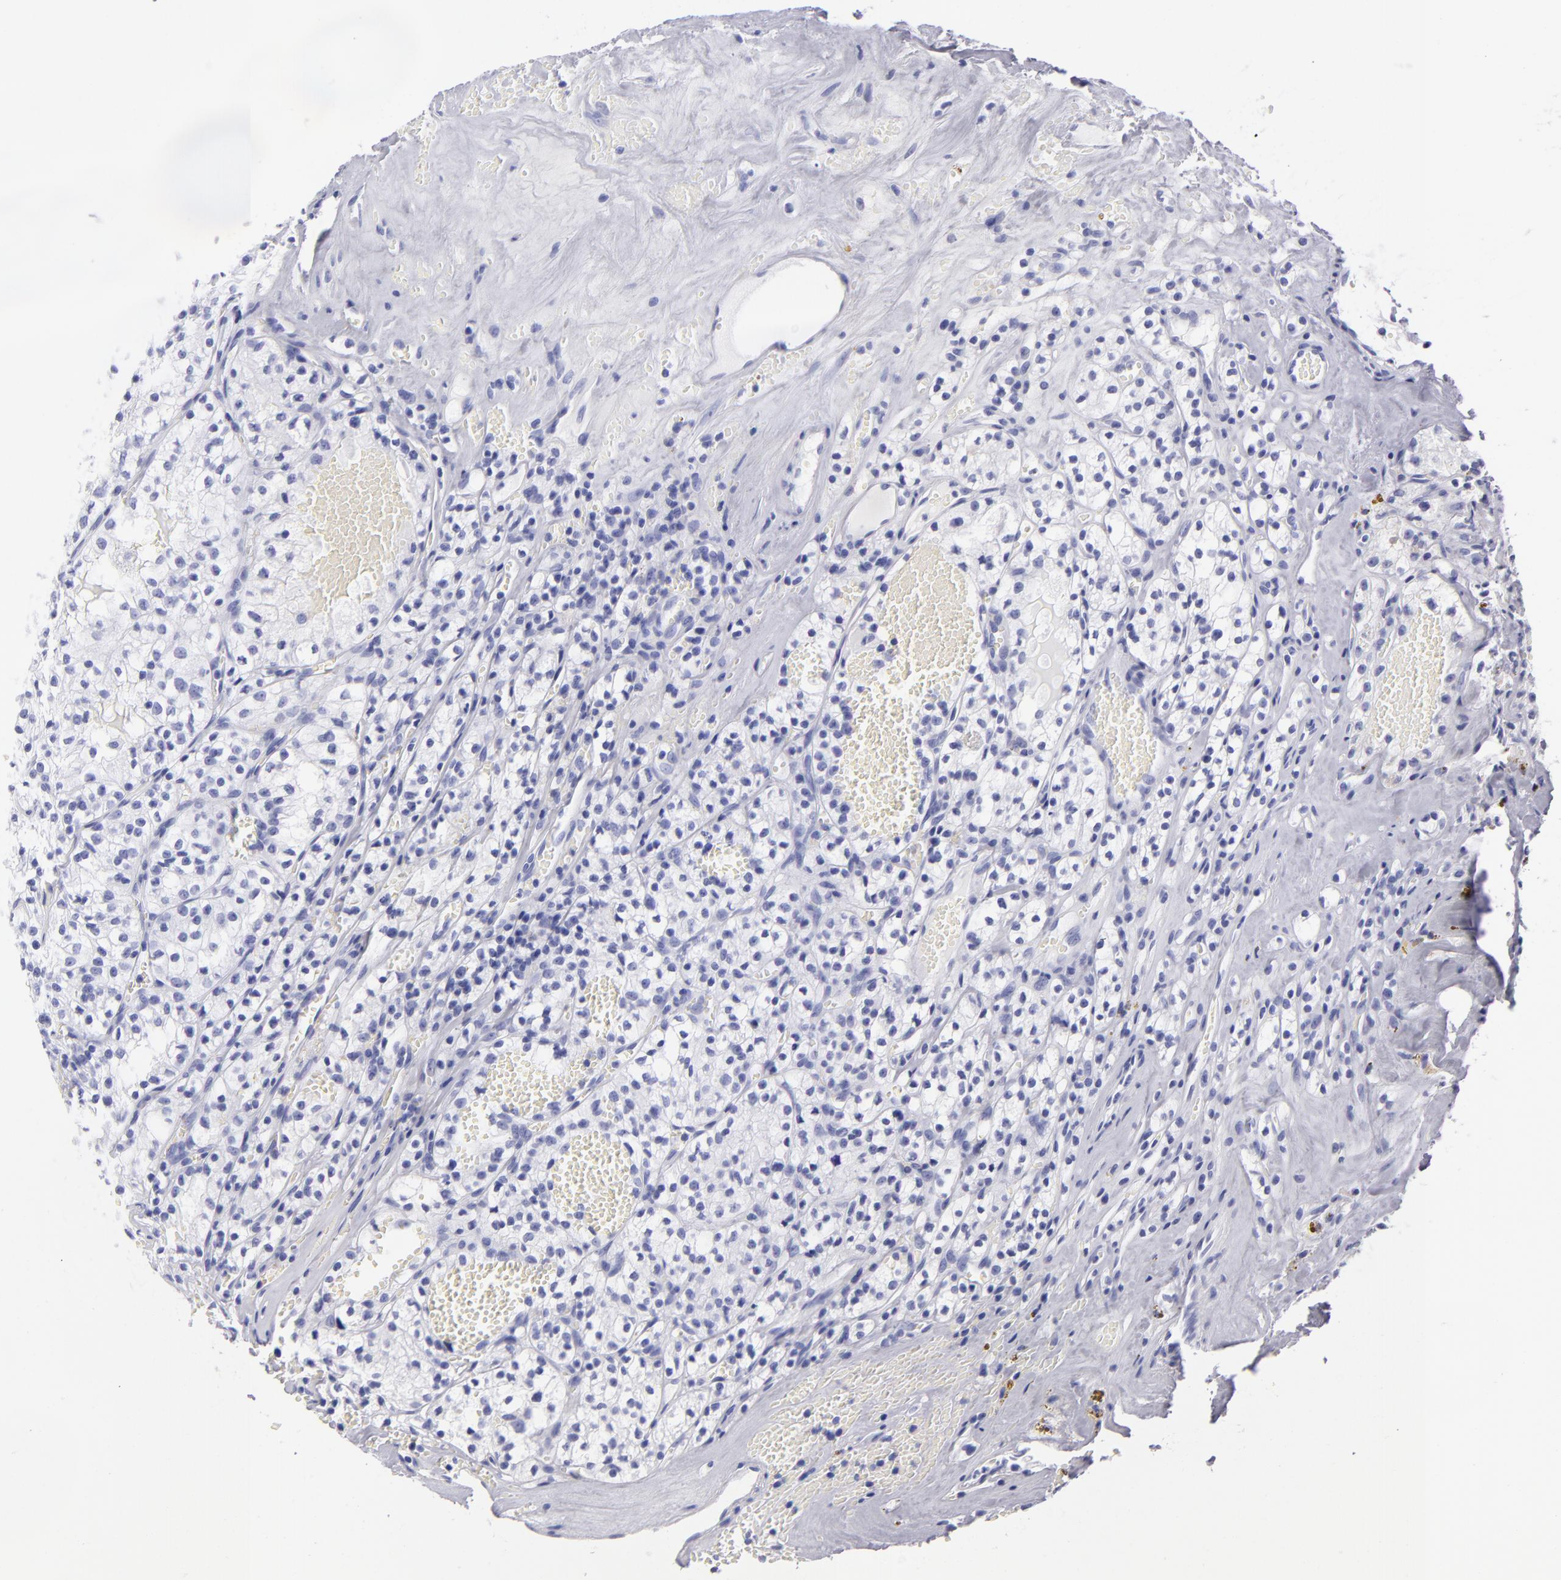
{"staining": {"intensity": "negative", "quantity": "none", "location": "none"}, "tissue": "renal cancer", "cell_type": "Tumor cells", "image_type": "cancer", "snomed": [{"axis": "morphology", "description": "Adenocarcinoma, NOS"}, {"axis": "topography", "description": "Kidney"}], "caption": "Tumor cells are negative for protein expression in human renal cancer (adenocarcinoma).", "gene": "PVALB", "patient": {"sex": "male", "age": 61}}